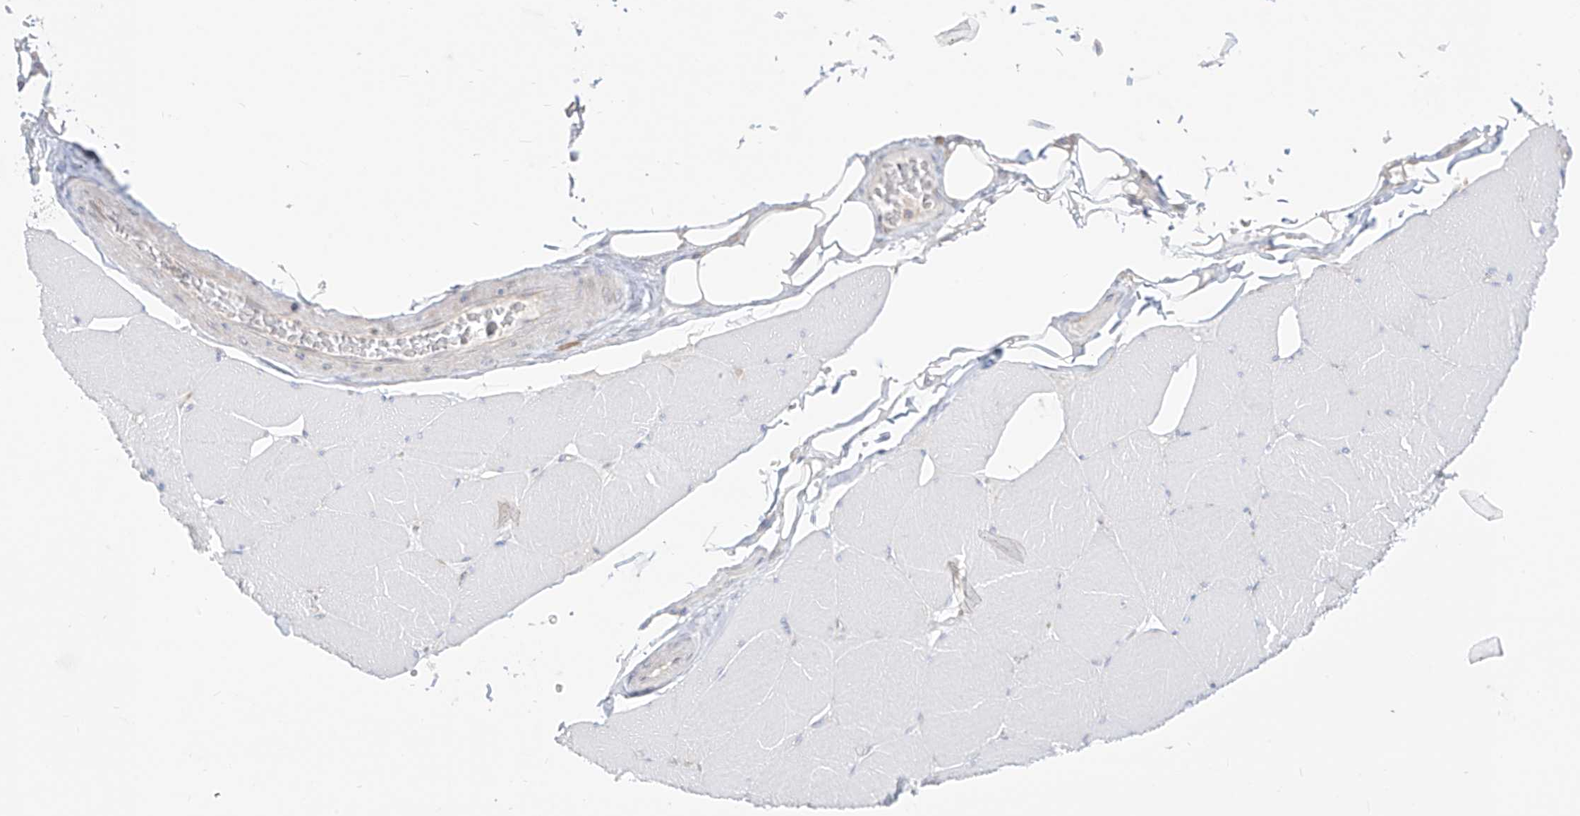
{"staining": {"intensity": "negative", "quantity": "none", "location": "none"}, "tissue": "skeletal muscle", "cell_type": "Myocytes", "image_type": "normal", "snomed": [{"axis": "morphology", "description": "Normal tissue, NOS"}, {"axis": "topography", "description": "Skeletal muscle"}, {"axis": "topography", "description": "Head-Neck"}], "caption": "An IHC image of normal skeletal muscle is shown. There is no staining in myocytes of skeletal muscle. The staining is performed using DAB brown chromogen with nuclei counter-stained in using hematoxylin.", "gene": "SYTL3", "patient": {"sex": "male", "age": 66}}